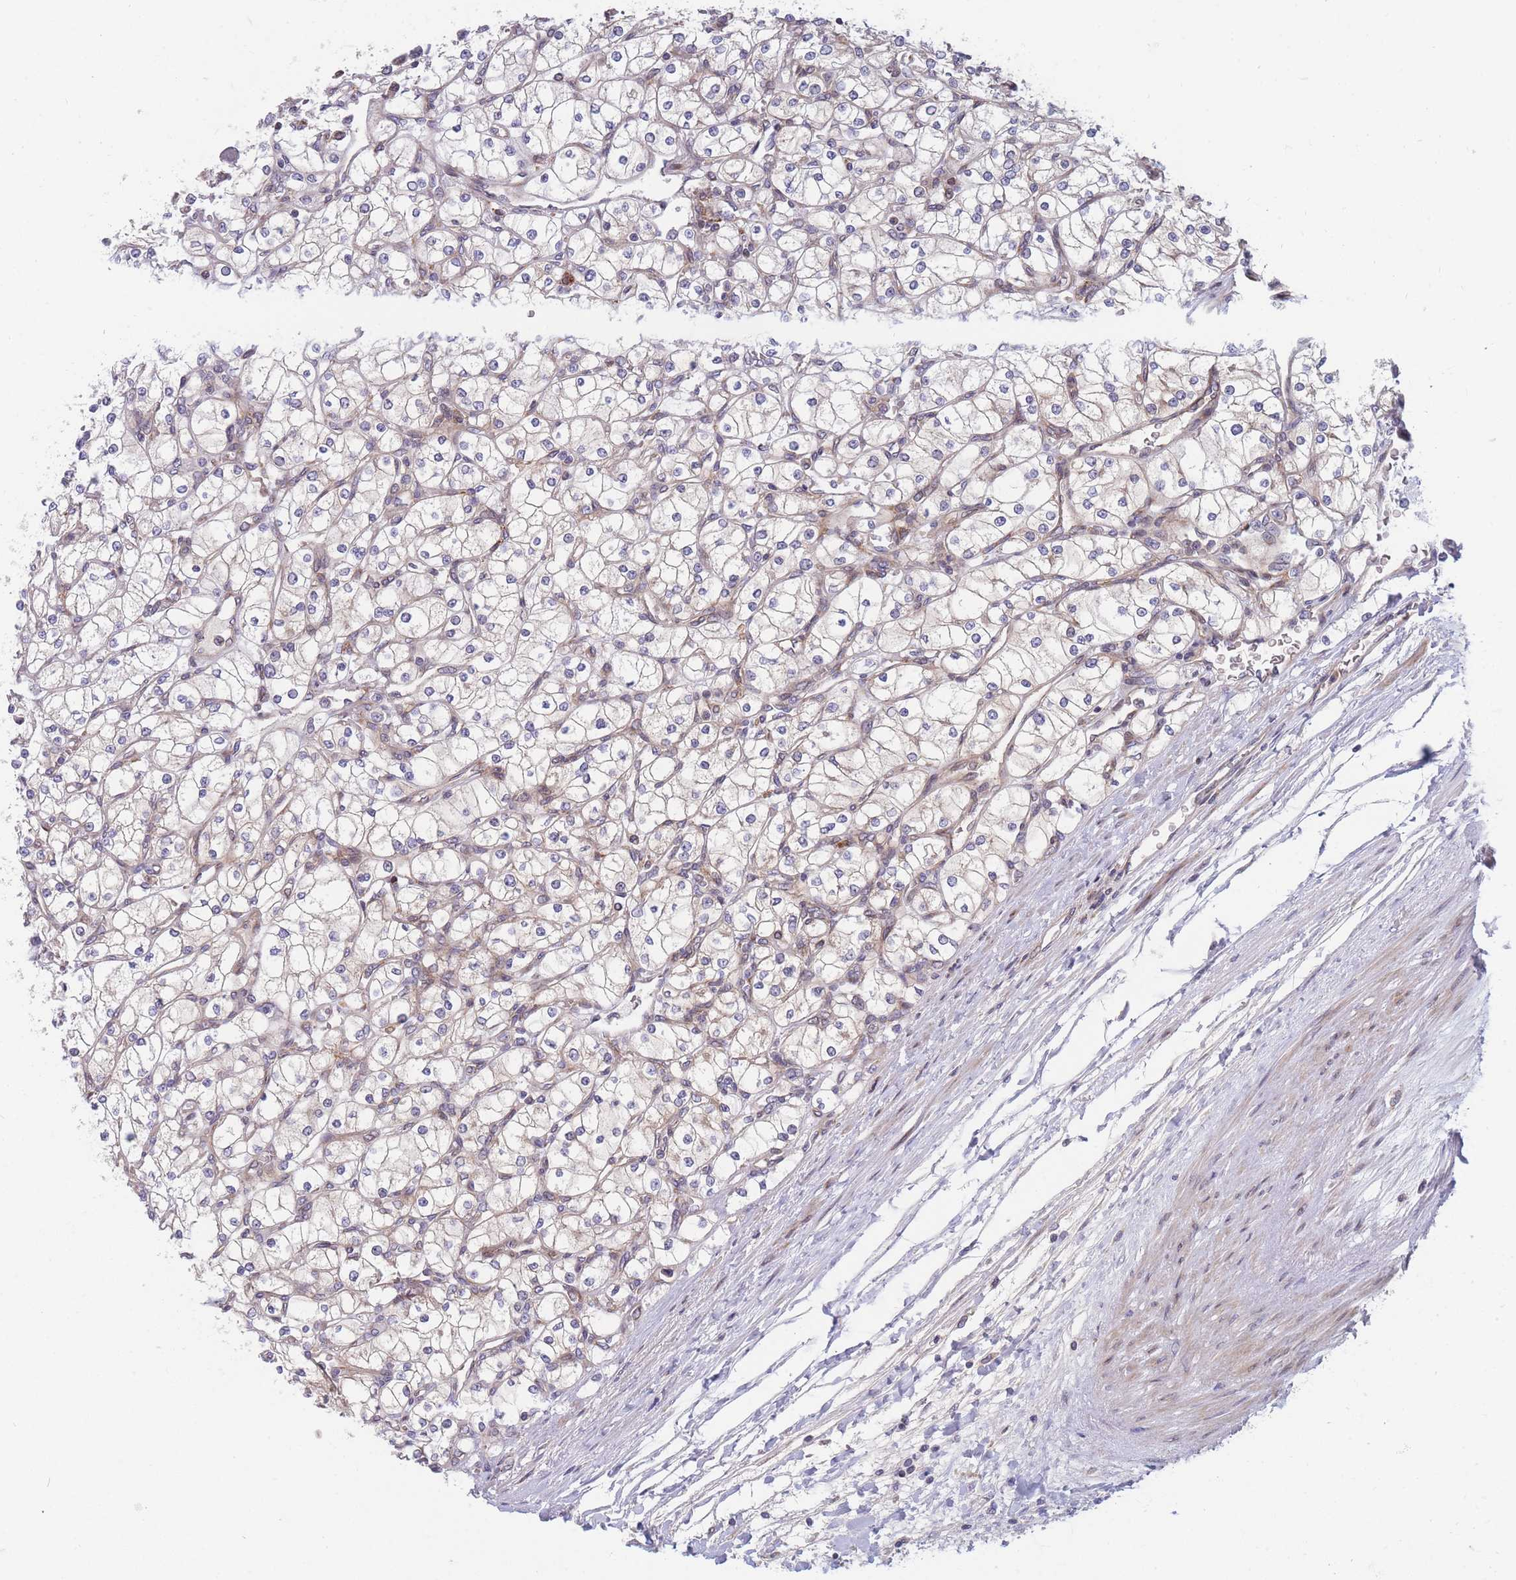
{"staining": {"intensity": "negative", "quantity": "none", "location": "none"}, "tissue": "renal cancer", "cell_type": "Tumor cells", "image_type": "cancer", "snomed": [{"axis": "morphology", "description": "Adenocarcinoma, NOS"}, {"axis": "topography", "description": "Kidney"}], "caption": "The photomicrograph shows no significant staining in tumor cells of renal cancer (adenocarcinoma).", "gene": "TMEM131L", "patient": {"sex": "male", "age": 80}}